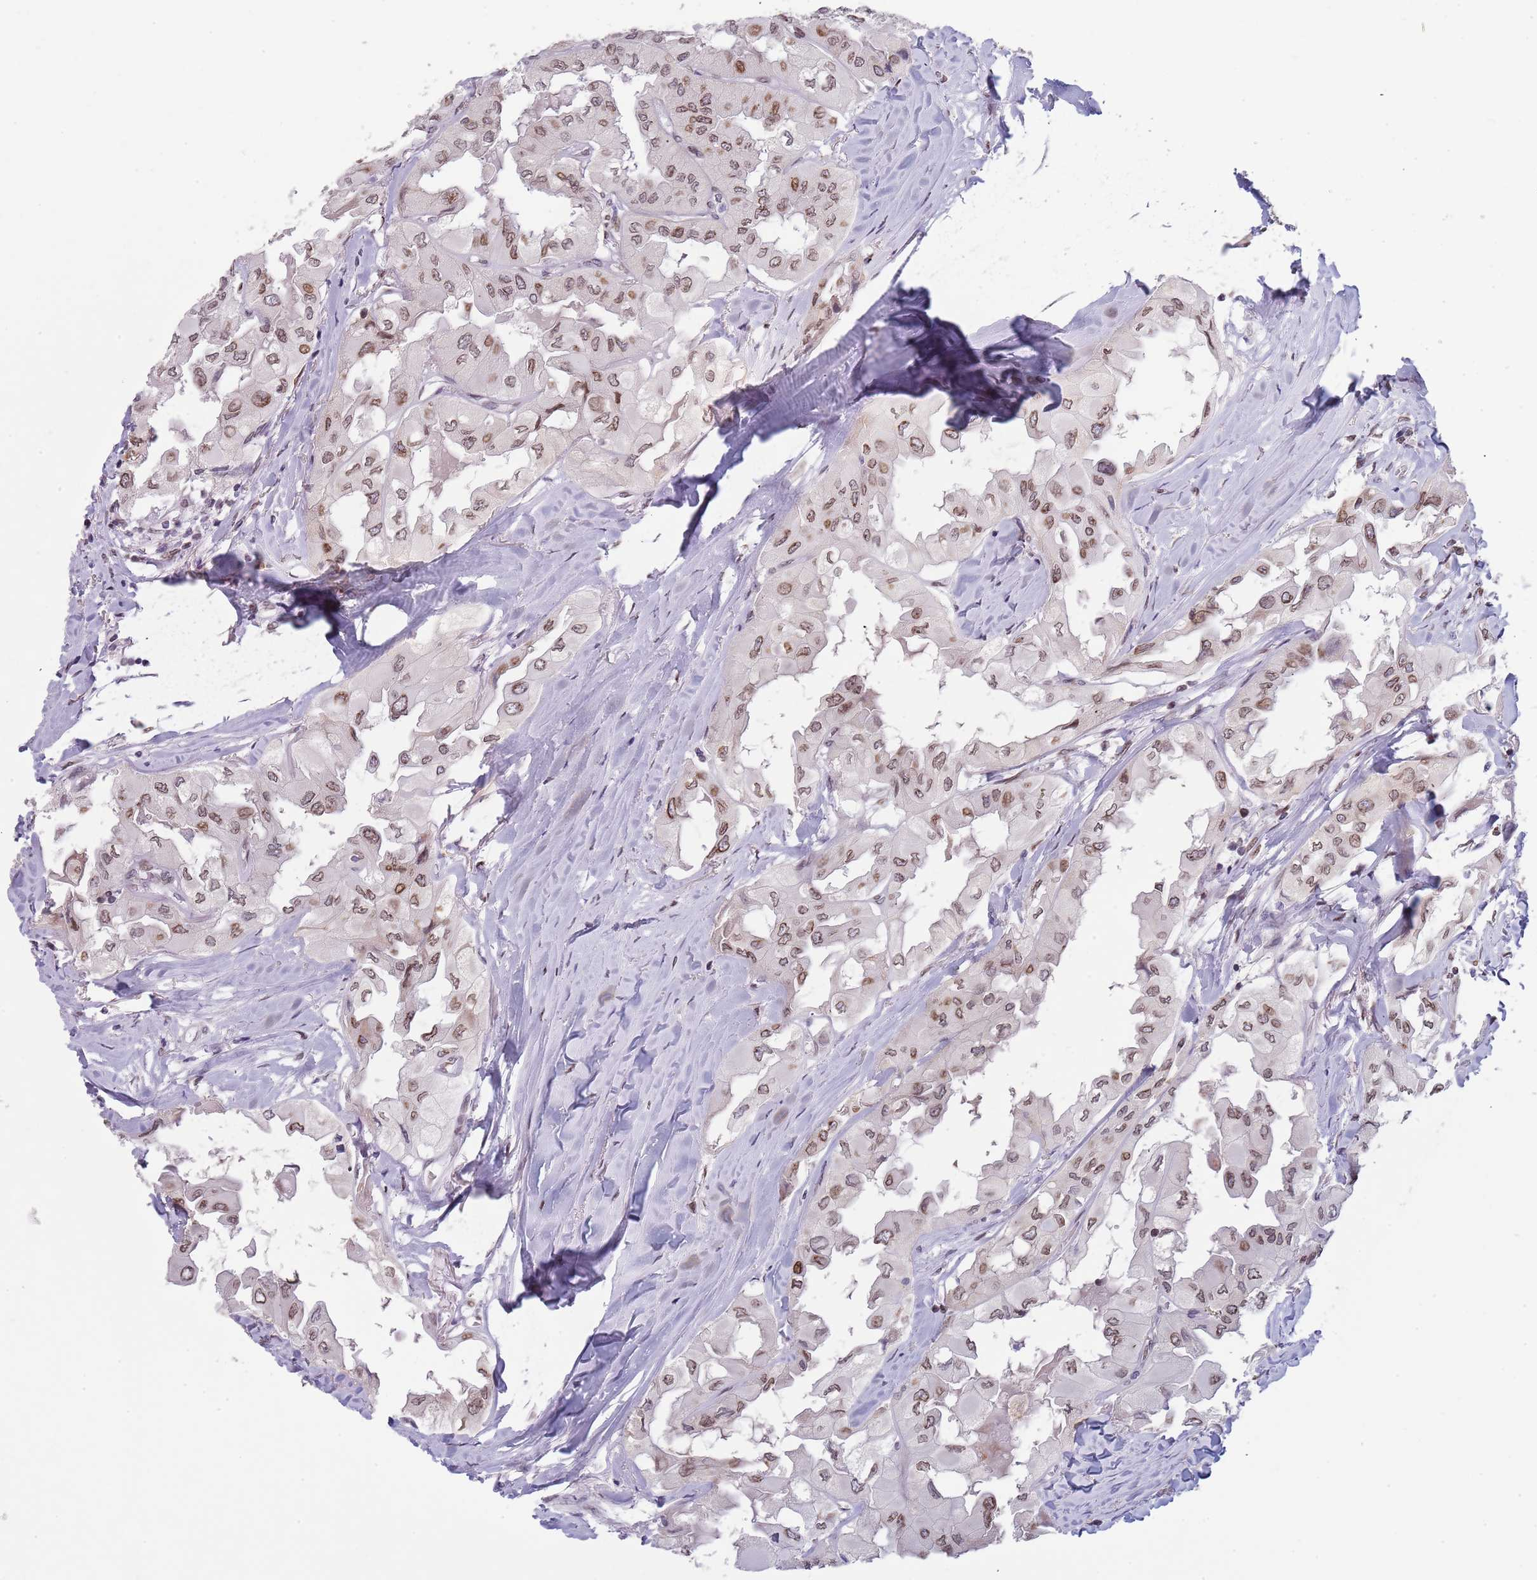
{"staining": {"intensity": "moderate", "quantity": ">75%", "location": "nuclear"}, "tissue": "thyroid cancer", "cell_type": "Tumor cells", "image_type": "cancer", "snomed": [{"axis": "morphology", "description": "Normal tissue, NOS"}, {"axis": "morphology", "description": "Papillary adenocarcinoma, NOS"}, {"axis": "topography", "description": "Thyroid gland"}], "caption": "Tumor cells demonstrate medium levels of moderate nuclear positivity in about >75% of cells in human thyroid cancer.", "gene": "KLHDC2", "patient": {"sex": "female", "age": 59}}